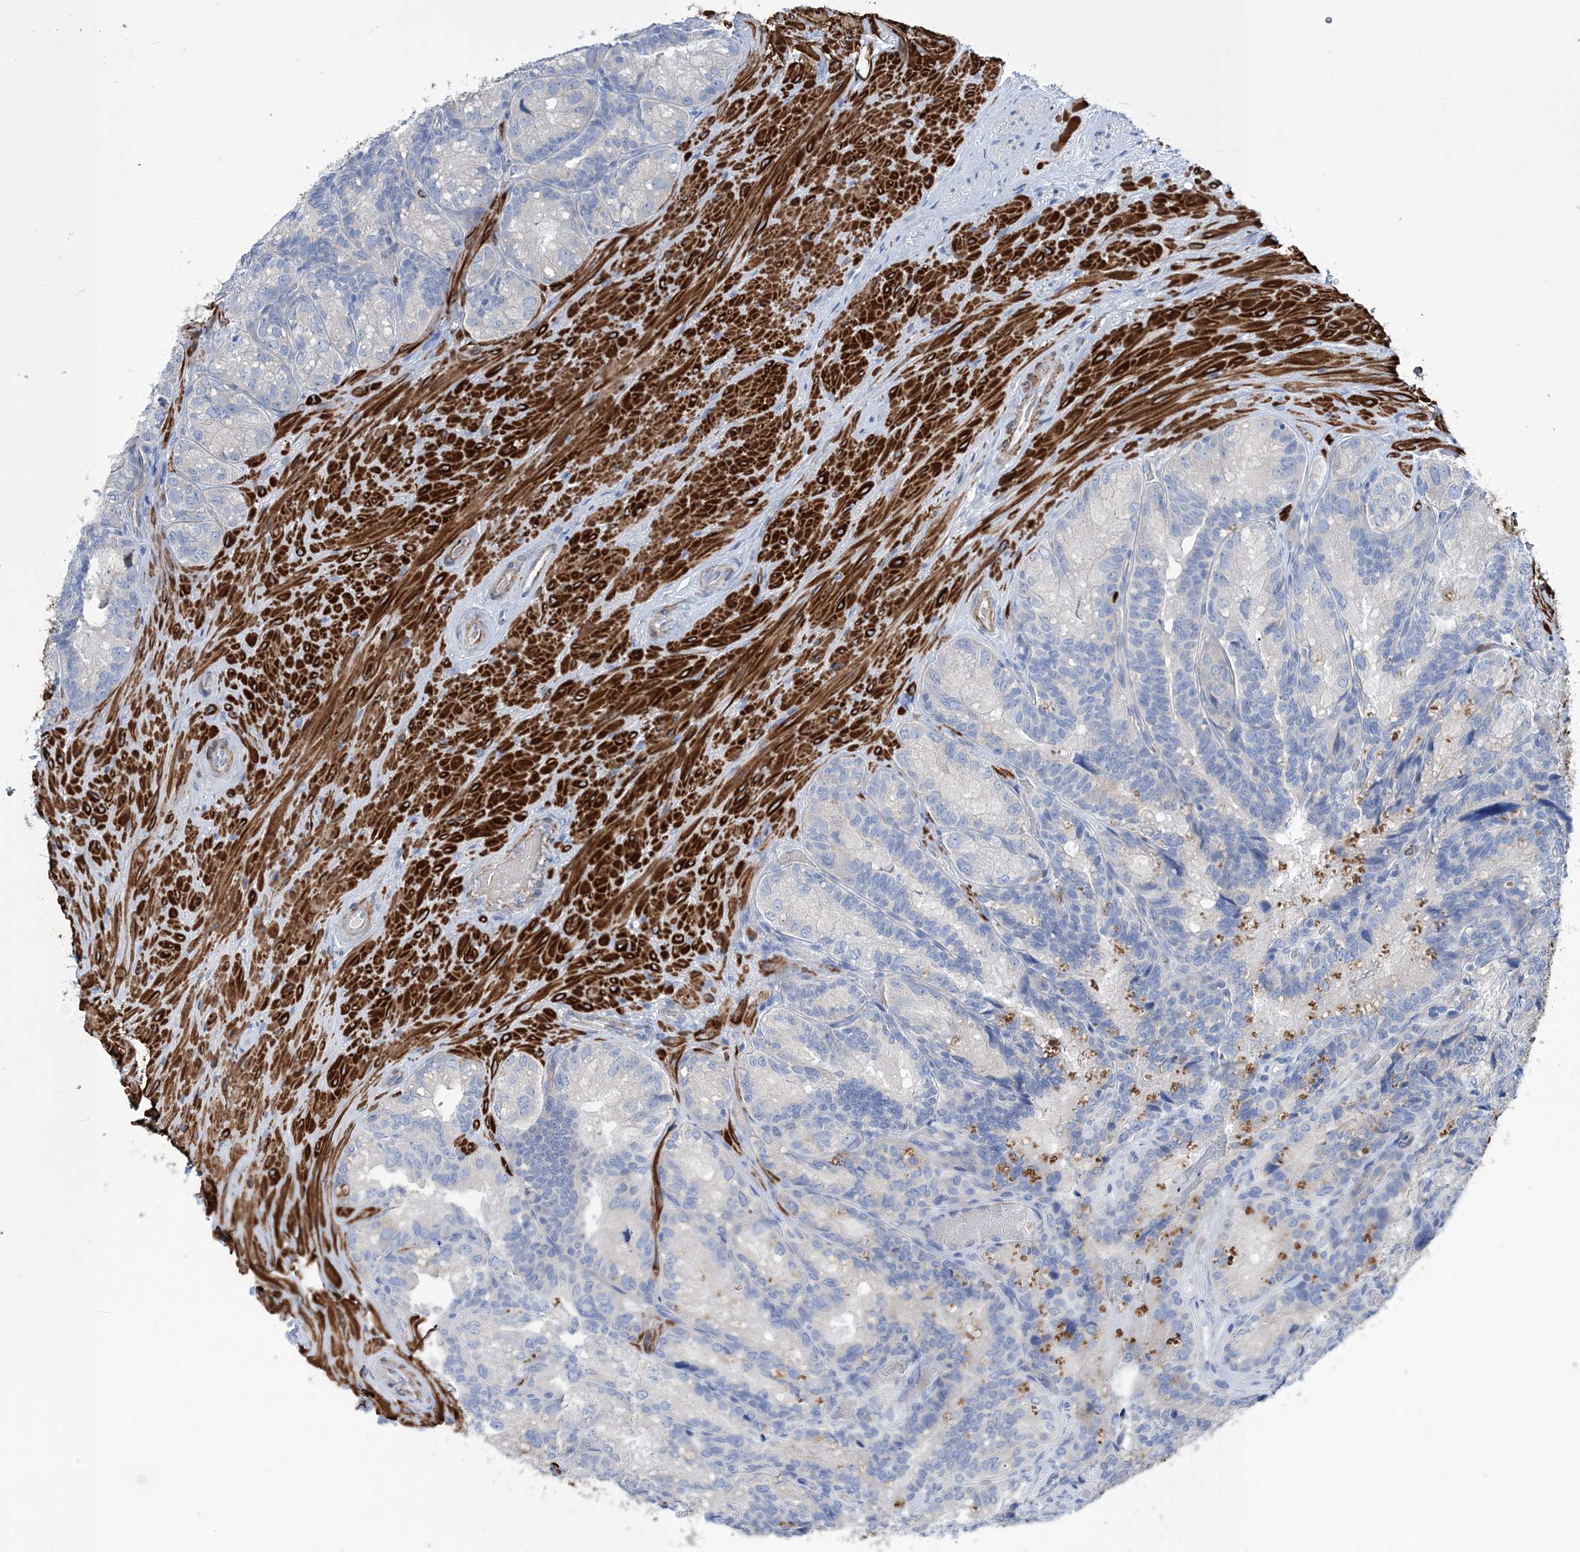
{"staining": {"intensity": "negative", "quantity": "none", "location": "none"}, "tissue": "seminal vesicle", "cell_type": "Glandular cells", "image_type": "normal", "snomed": [{"axis": "morphology", "description": "Normal tissue, NOS"}, {"axis": "topography", "description": "Seminal veicle"}], "caption": "Immunohistochemistry photomicrograph of normal seminal vesicle: seminal vesicle stained with DAB displays no significant protein expression in glandular cells. Brightfield microscopy of IHC stained with DAB (3,3'-diaminobenzidine) (brown) and hematoxylin (blue), captured at high magnification.", "gene": "WDR74", "patient": {"sex": "male", "age": 60}}